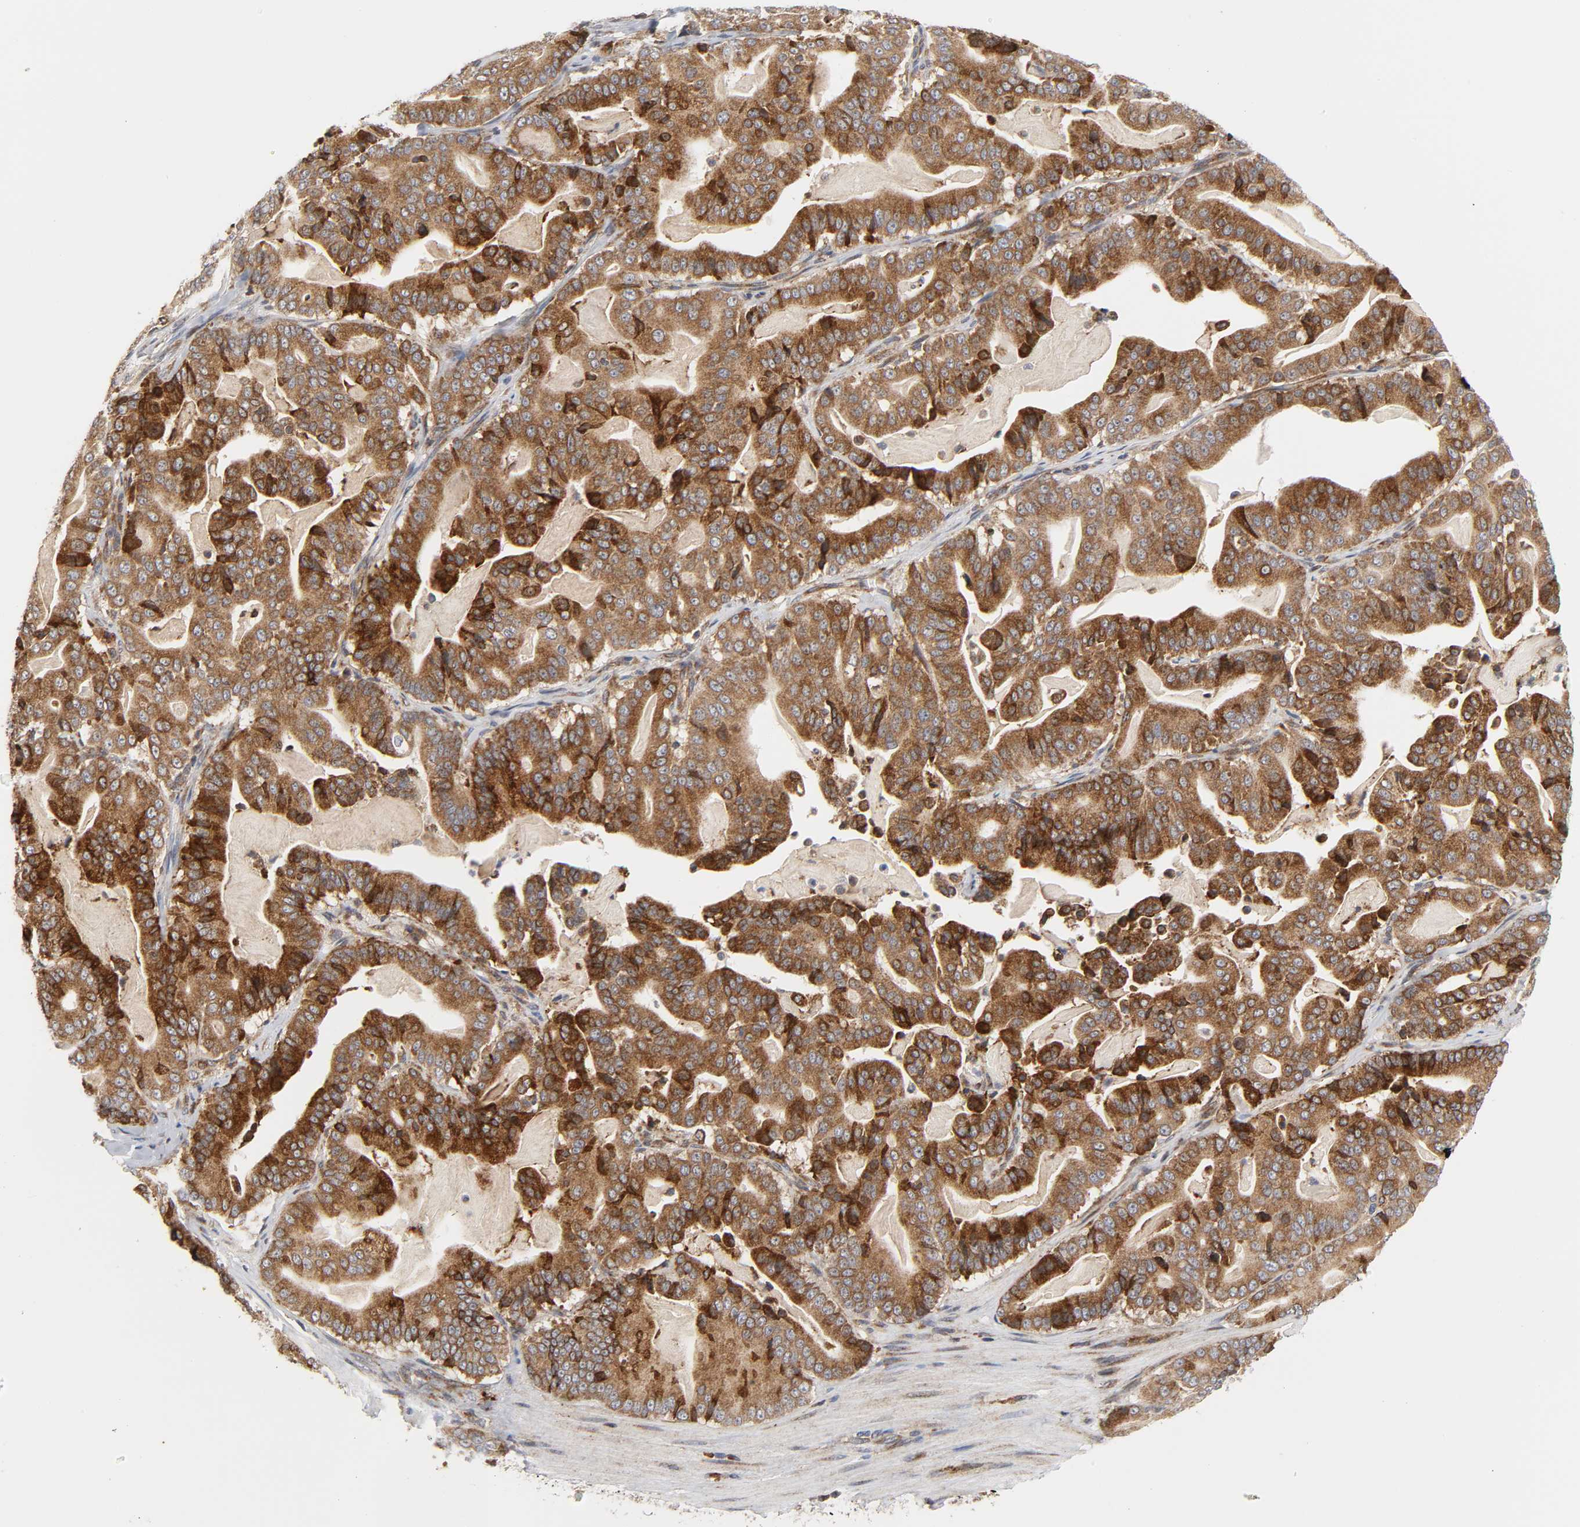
{"staining": {"intensity": "strong", "quantity": ">75%", "location": "cytoplasmic/membranous"}, "tissue": "pancreatic cancer", "cell_type": "Tumor cells", "image_type": "cancer", "snomed": [{"axis": "morphology", "description": "Adenocarcinoma, NOS"}, {"axis": "topography", "description": "Pancreas"}], "caption": "Protein expression analysis of human pancreatic cancer (adenocarcinoma) reveals strong cytoplasmic/membranous staining in about >75% of tumor cells.", "gene": "BAX", "patient": {"sex": "male", "age": 63}}